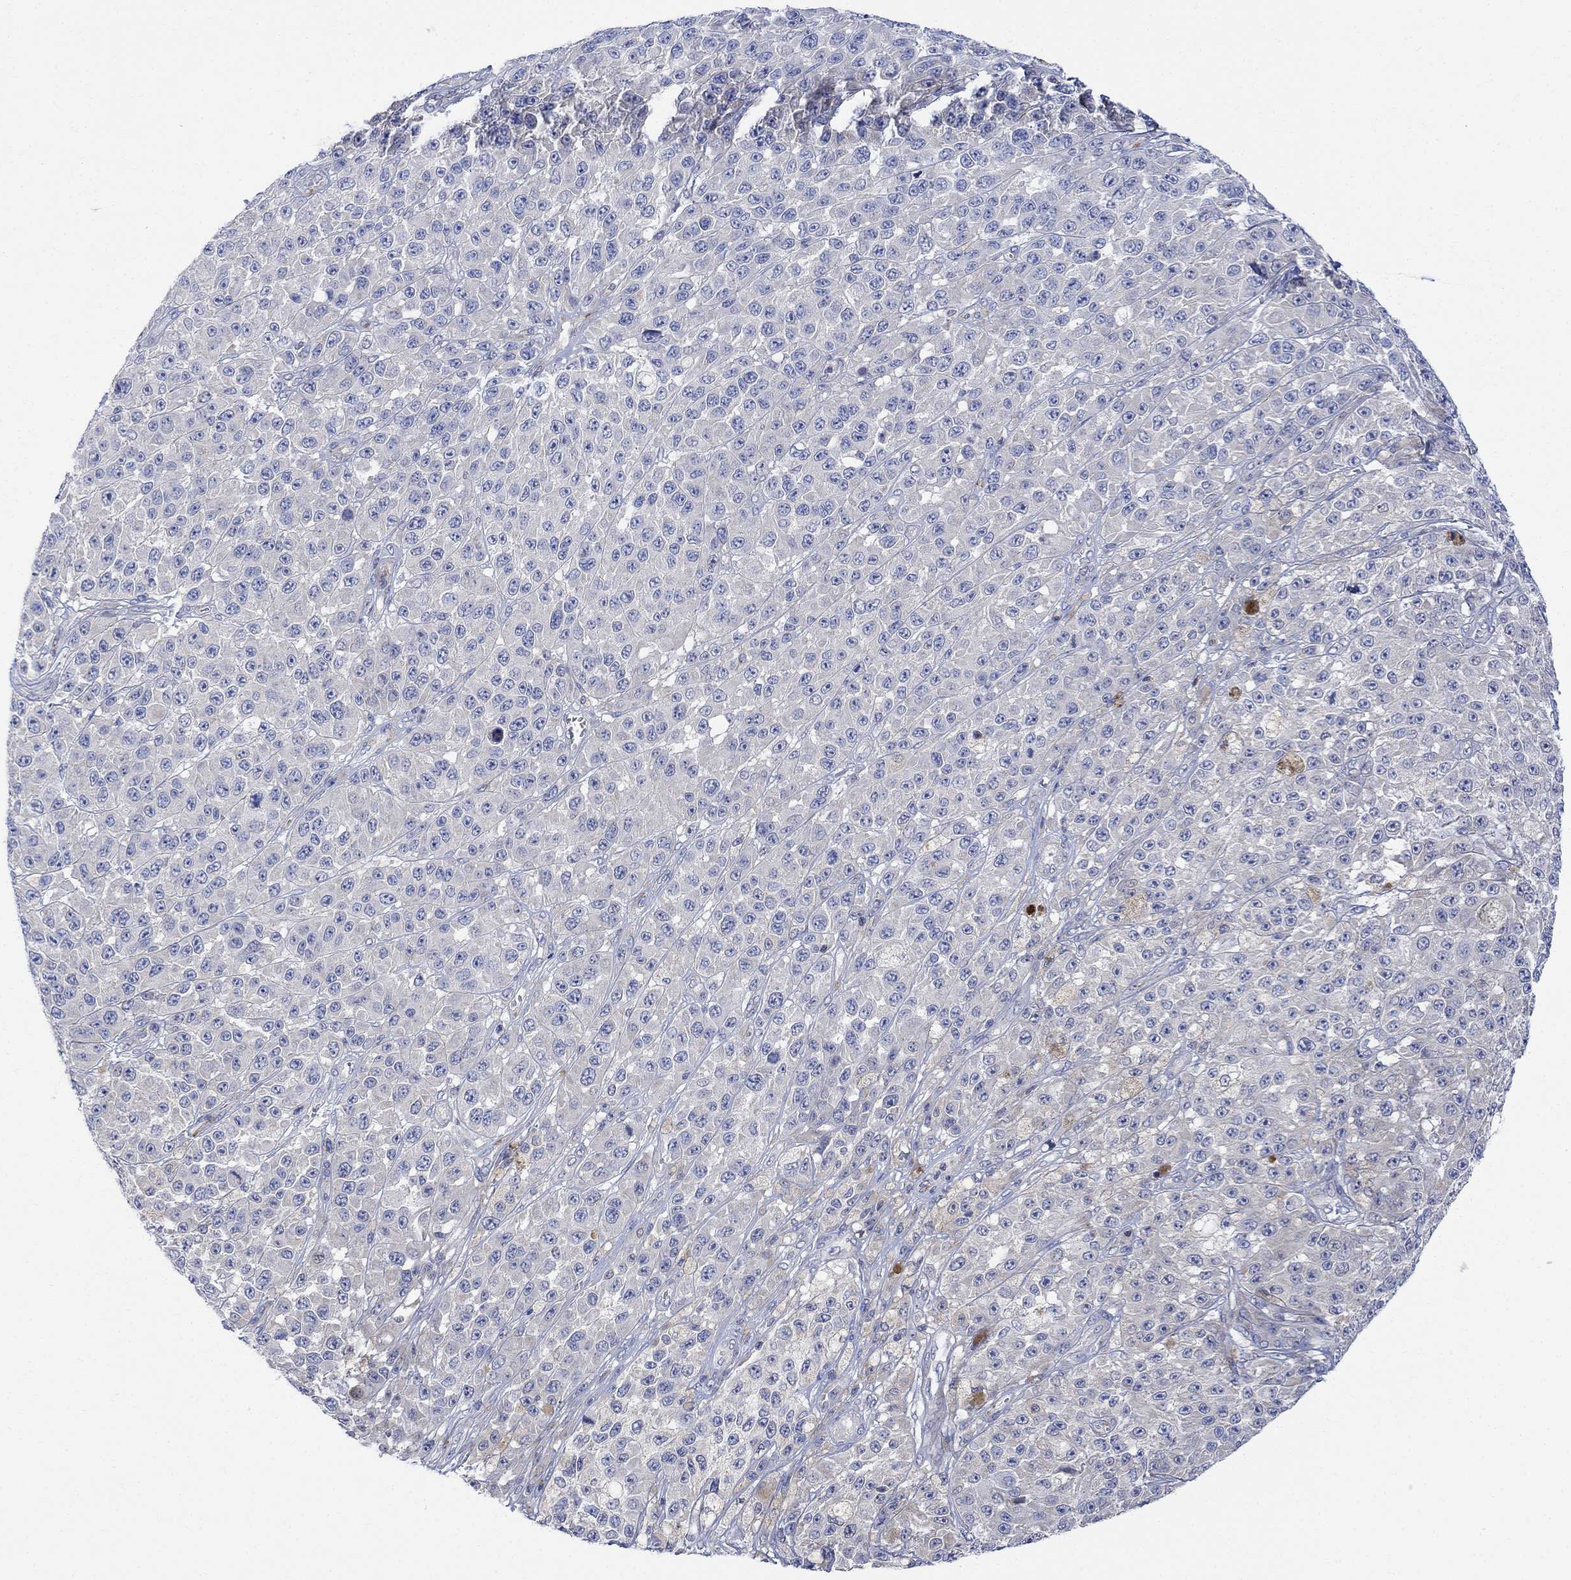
{"staining": {"intensity": "negative", "quantity": "none", "location": "none"}, "tissue": "melanoma", "cell_type": "Tumor cells", "image_type": "cancer", "snomed": [{"axis": "morphology", "description": "Malignant melanoma, NOS"}, {"axis": "topography", "description": "Skin"}], "caption": "A histopathology image of malignant melanoma stained for a protein displays no brown staining in tumor cells.", "gene": "ARSK", "patient": {"sex": "female", "age": 58}}